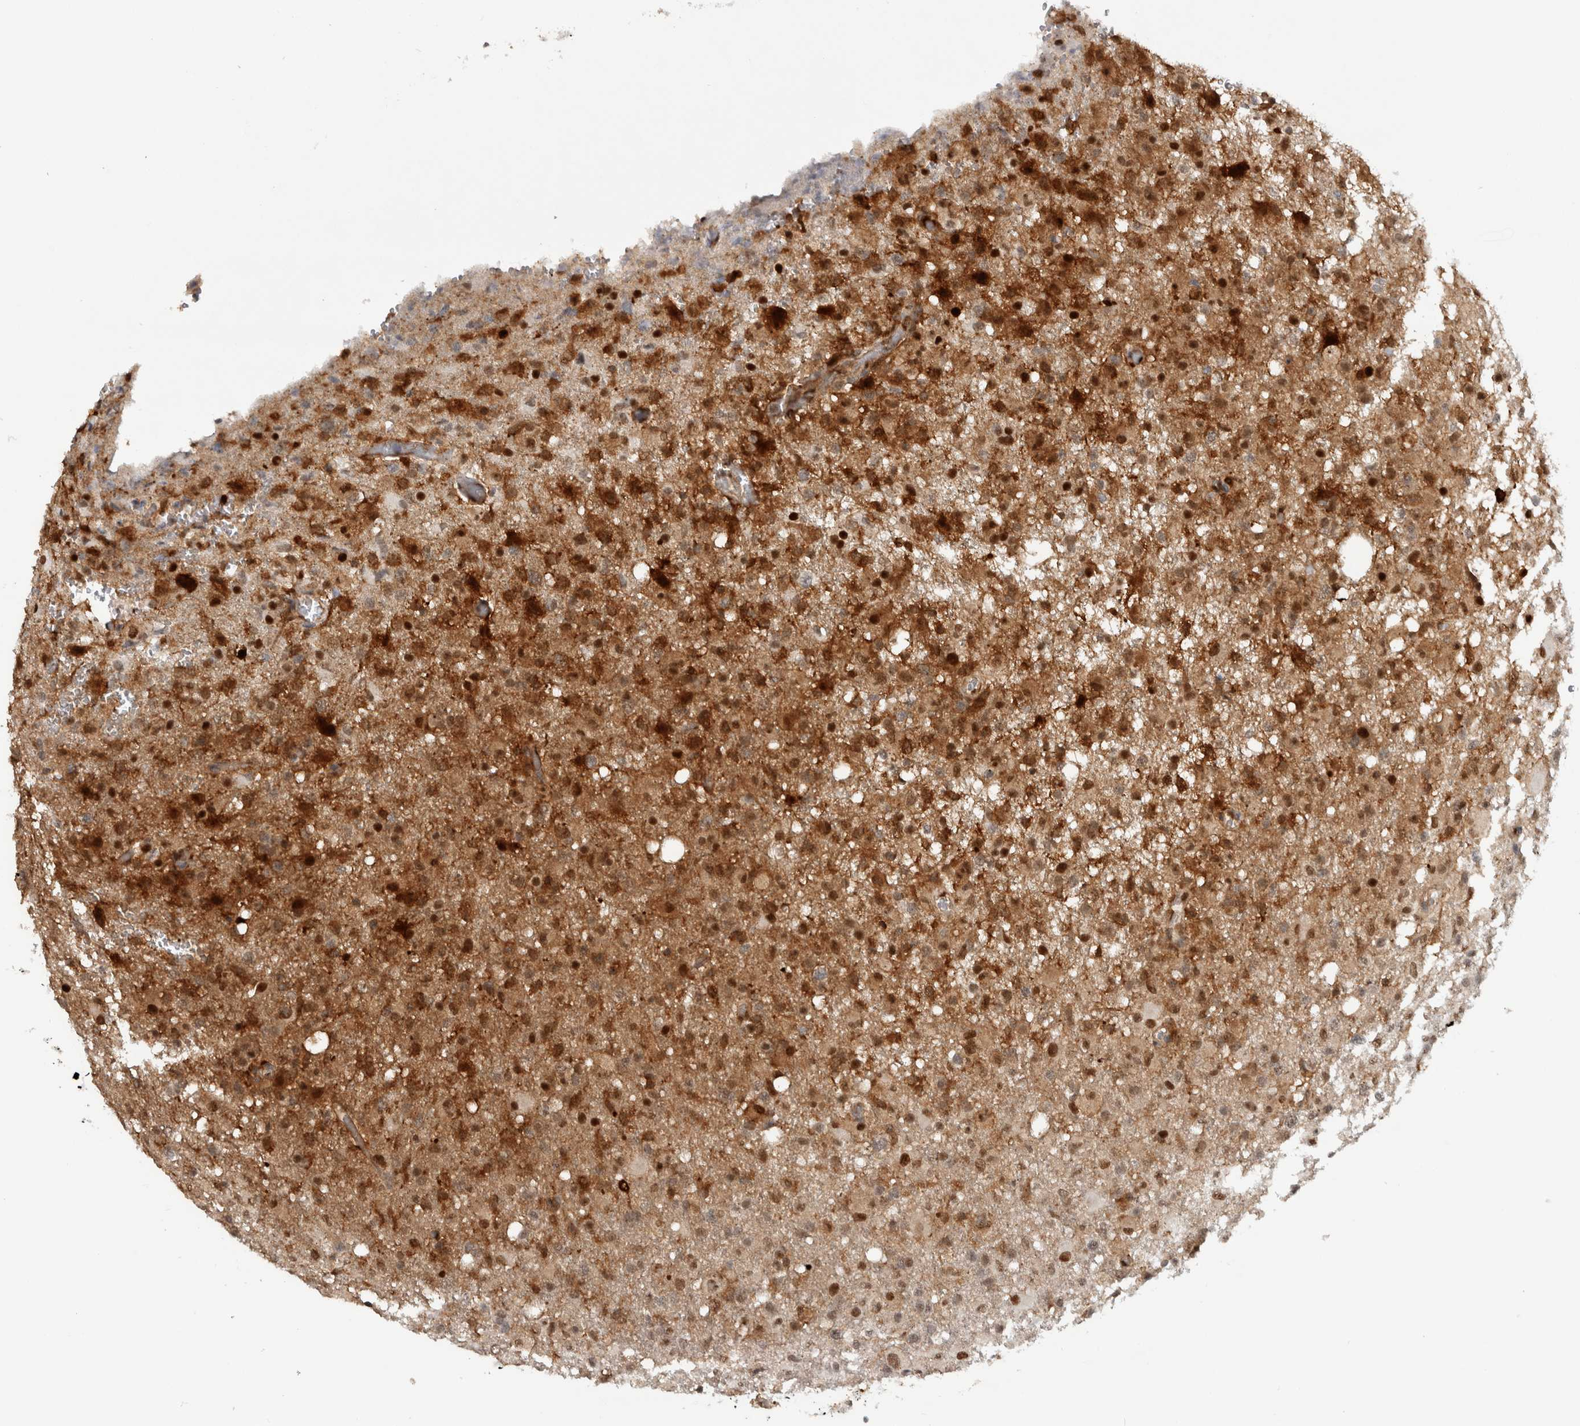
{"staining": {"intensity": "strong", "quantity": ">75%", "location": "cytoplasmic/membranous,nuclear"}, "tissue": "glioma", "cell_type": "Tumor cells", "image_type": "cancer", "snomed": [{"axis": "morphology", "description": "Glioma, malignant, High grade"}, {"axis": "topography", "description": "Brain"}], "caption": "This histopathology image shows glioma stained with IHC to label a protein in brown. The cytoplasmic/membranous and nuclear of tumor cells show strong positivity for the protein. Nuclei are counter-stained blue.", "gene": "RPS6KA2", "patient": {"sex": "female", "age": 57}}